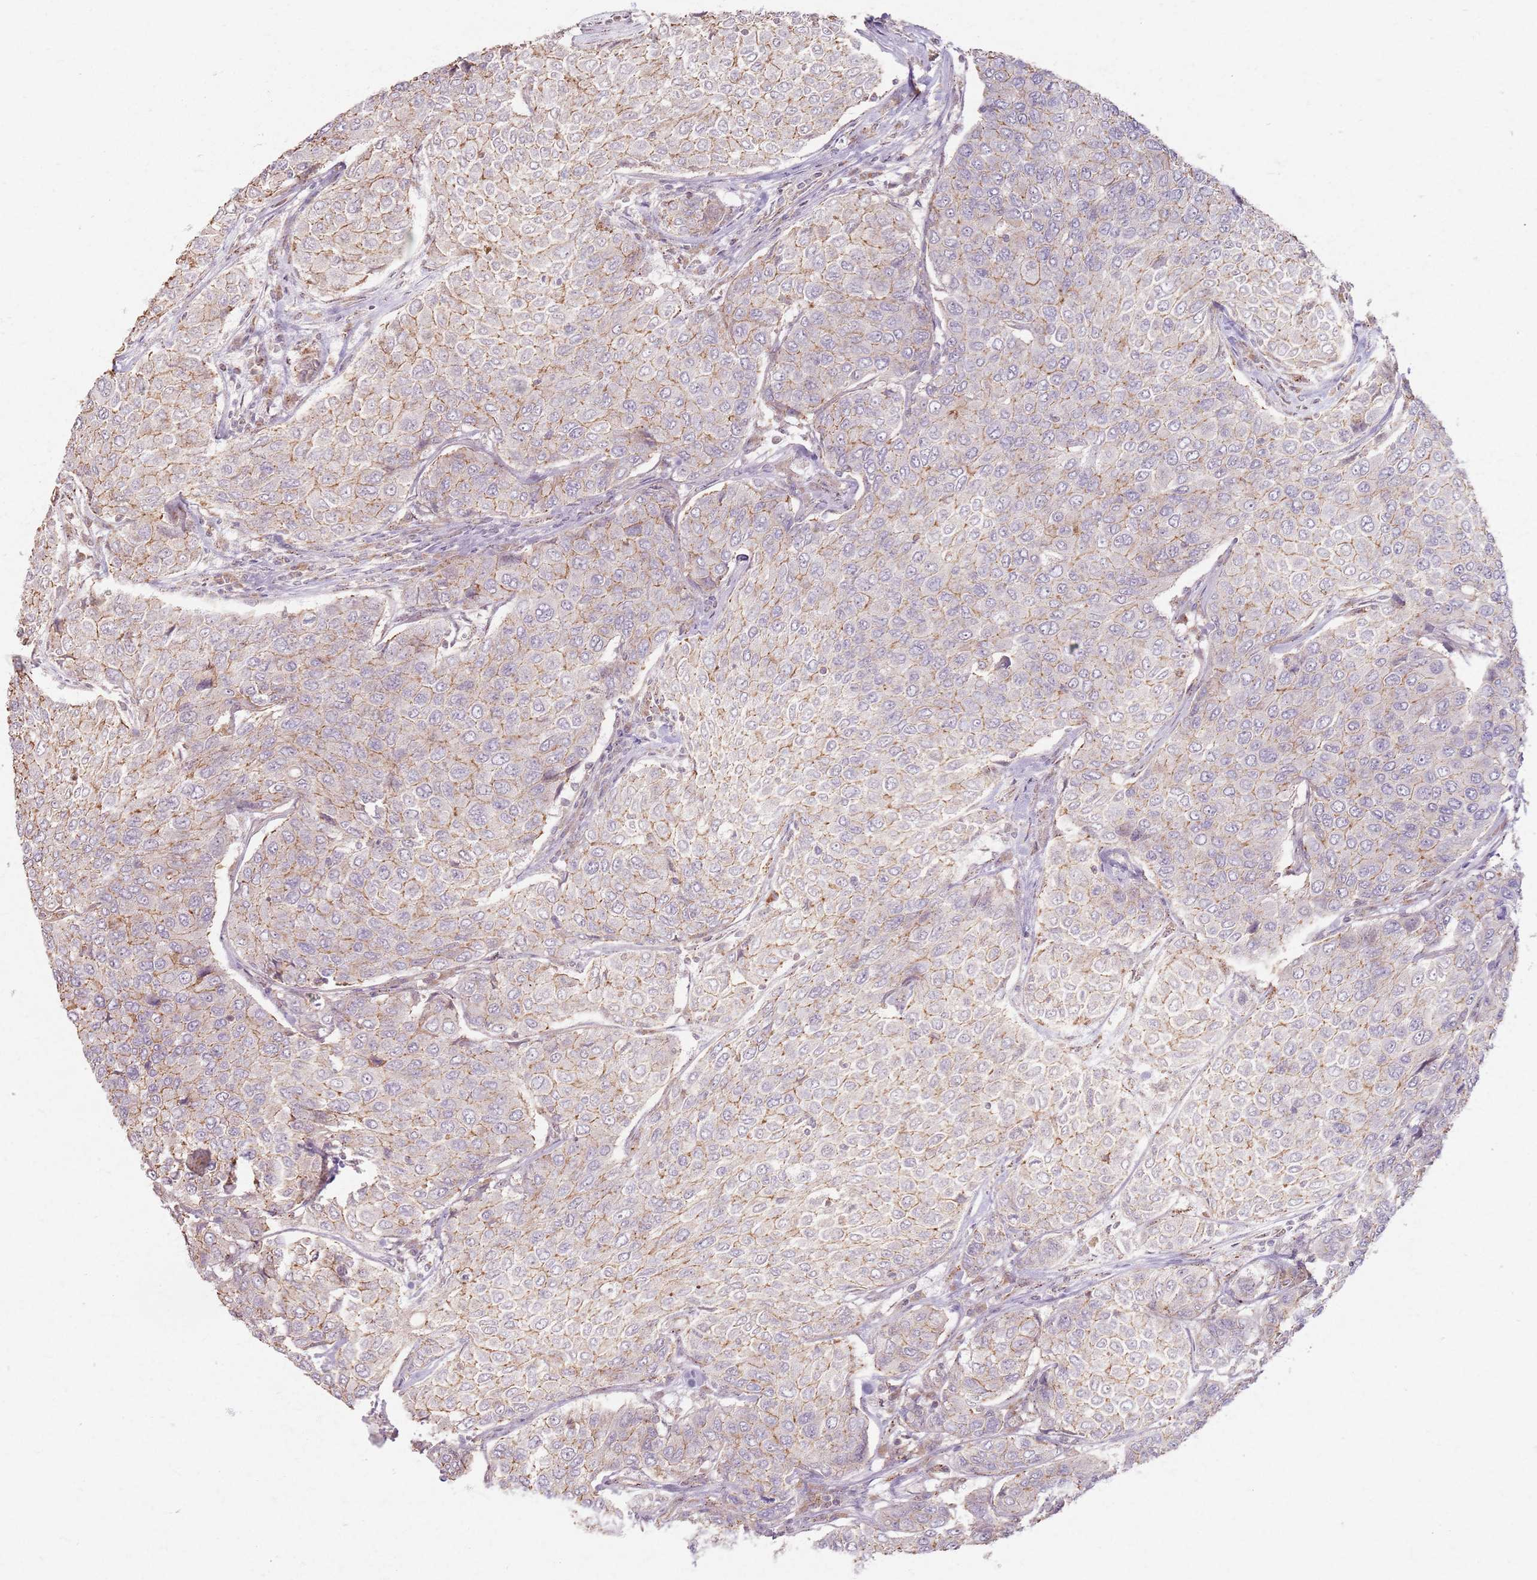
{"staining": {"intensity": "weak", "quantity": "25%-75%", "location": "cytoplasmic/membranous"}, "tissue": "breast cancer", "cell_type": "Tumor cells", "image_type": "cancer", "snomed": [{"axis": "morphology", "description": "Duct carcinoma"}, {"axis": "topography", "description": "Breast"}], "caption": "IHC (DAB (3,3'-diaminobenzidine)) staining of infiltrating ductal carcinoma (breast) reveals weak cytoplasmic/membranous protein expression in about 25%-75% of tumor cells.", "gene": "KCNA5", "patient": {"sex": "female", "age": 55}}